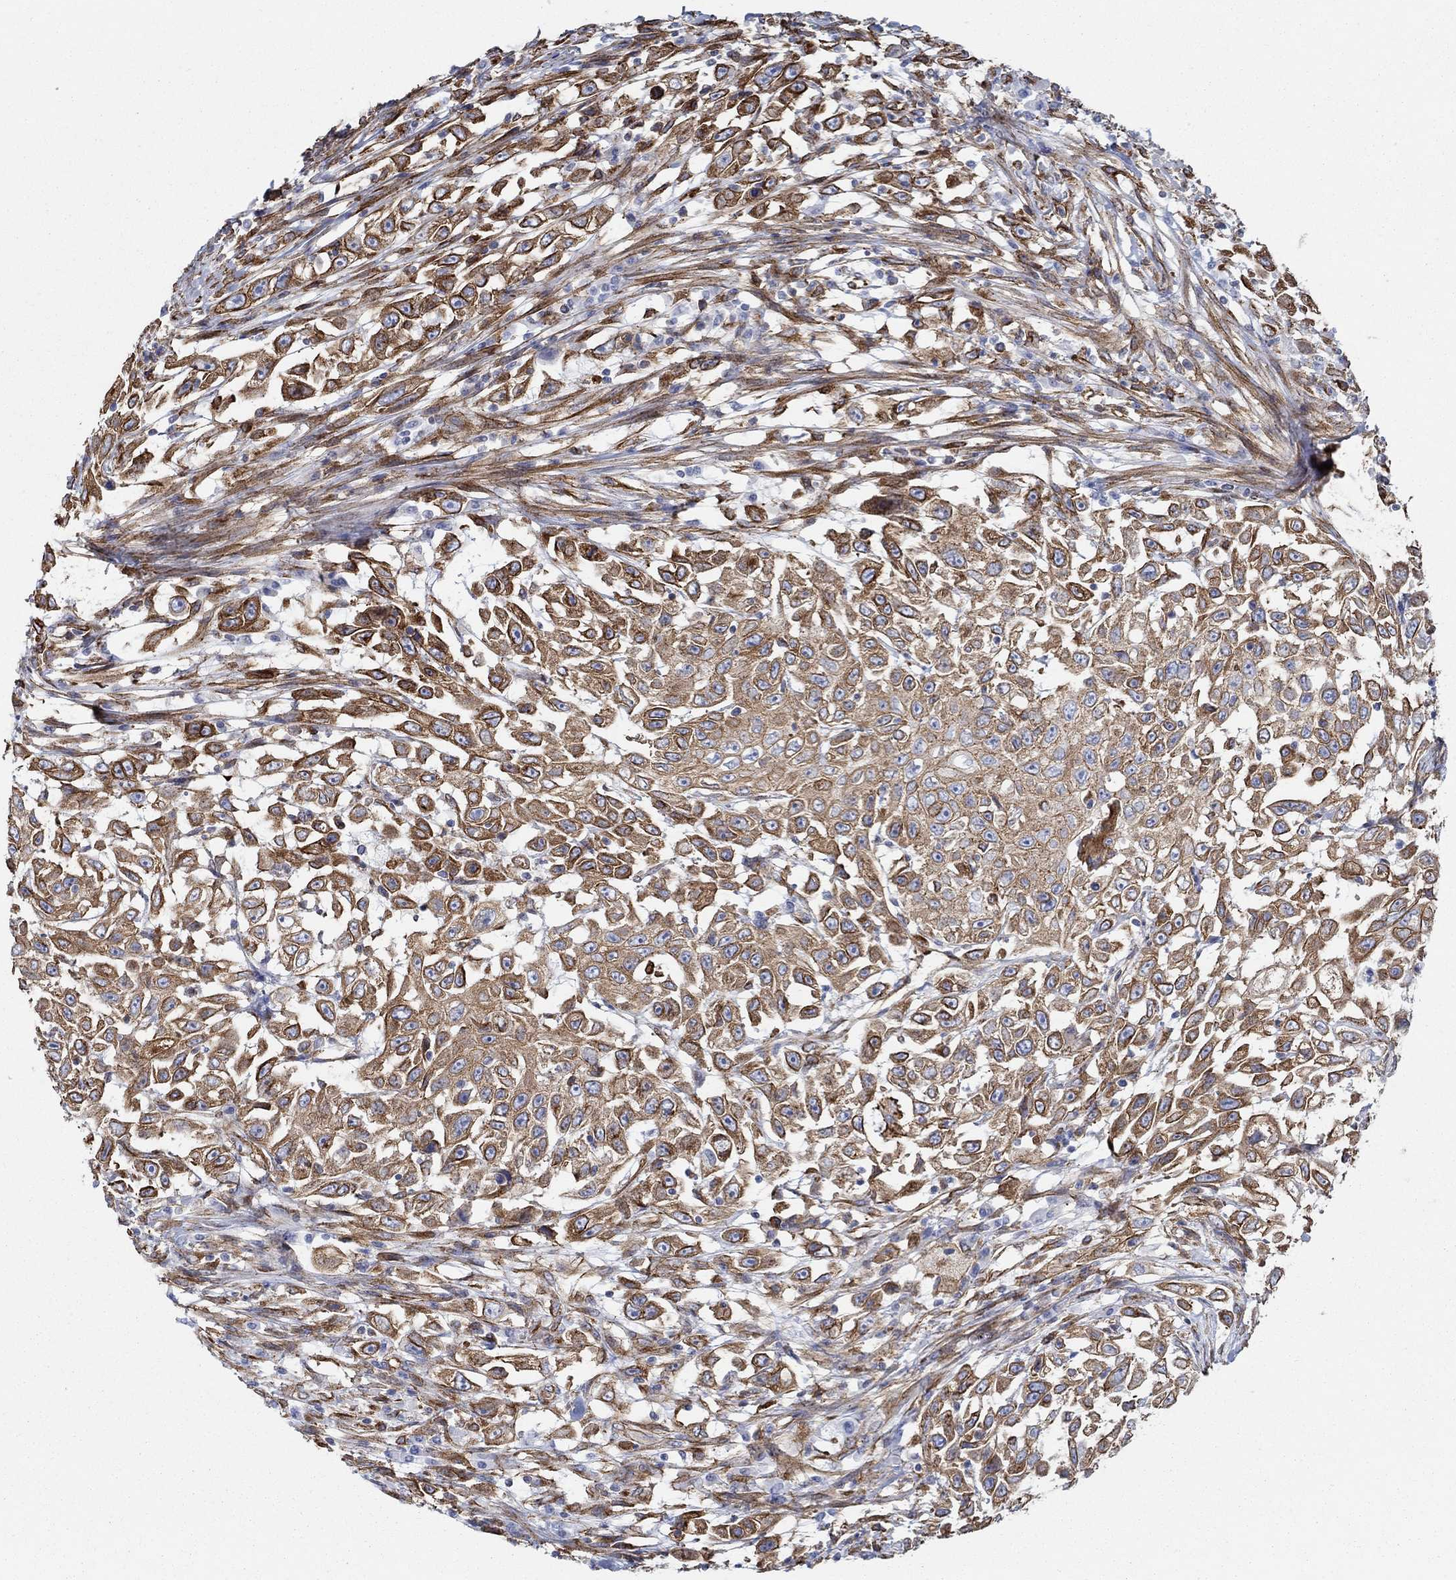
{"staining": {"intensity": "strong", "quantity": "25%-75%", "location": "cytoplasmic/membranous"}, "tissue": "urothelial cancer", "cell_type": "Tumor cells", "image_type": "cancer", "snomed": [{"axis": "morphology", "description": "Urothelial carcinoma, High grade"}, {"axis": "topography", "description": "Urinary bladder"}], "caption": "The immunohistochemical stain labels strong cytoplasmic/membranous staining in tumor cells of urothelial carcinoma (high-grade) tissue.", "gene": "STC2", "patient": {"sex": "female", "age": 56}}